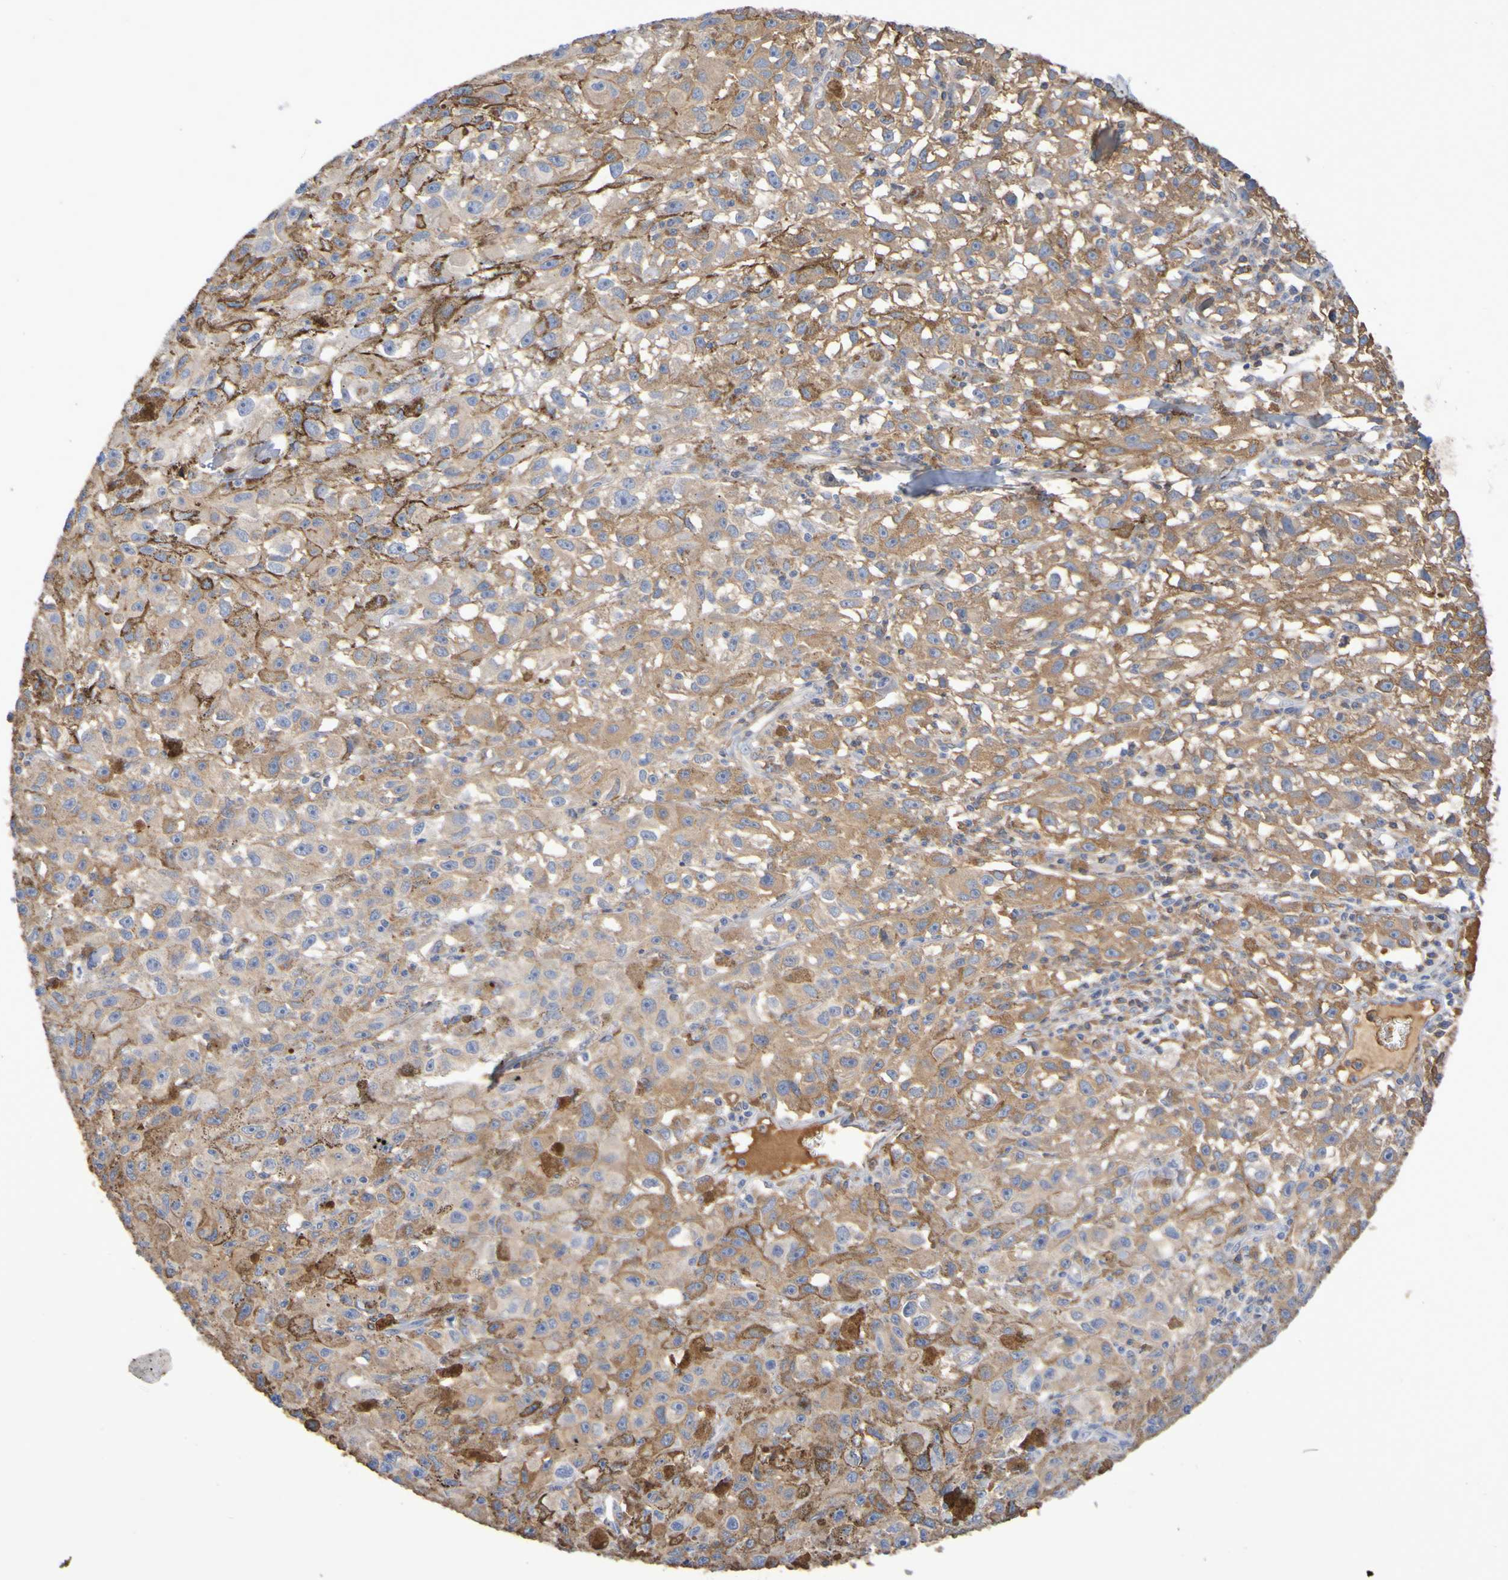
{"staining": {"intensity": "moderate", "quantity": ">75%", "location": "cytoplasmic/membranous"}, "tissue": "melanoma", "cell_type": "Tumor cells", "image_type": "cancer", "snomed": [{"axis": "morphology", "description": "Malignant melanoma, NOS"}, {"axis": "topography", "description": "Skin"}], "caption": "A histopathology image of human melanoma stained for a protein demonstrates moderate cytoplasmic/membranous brown staining in tumor cells.", "gene": "GAB3", "patient": {"sex": "female", "age": 104}}